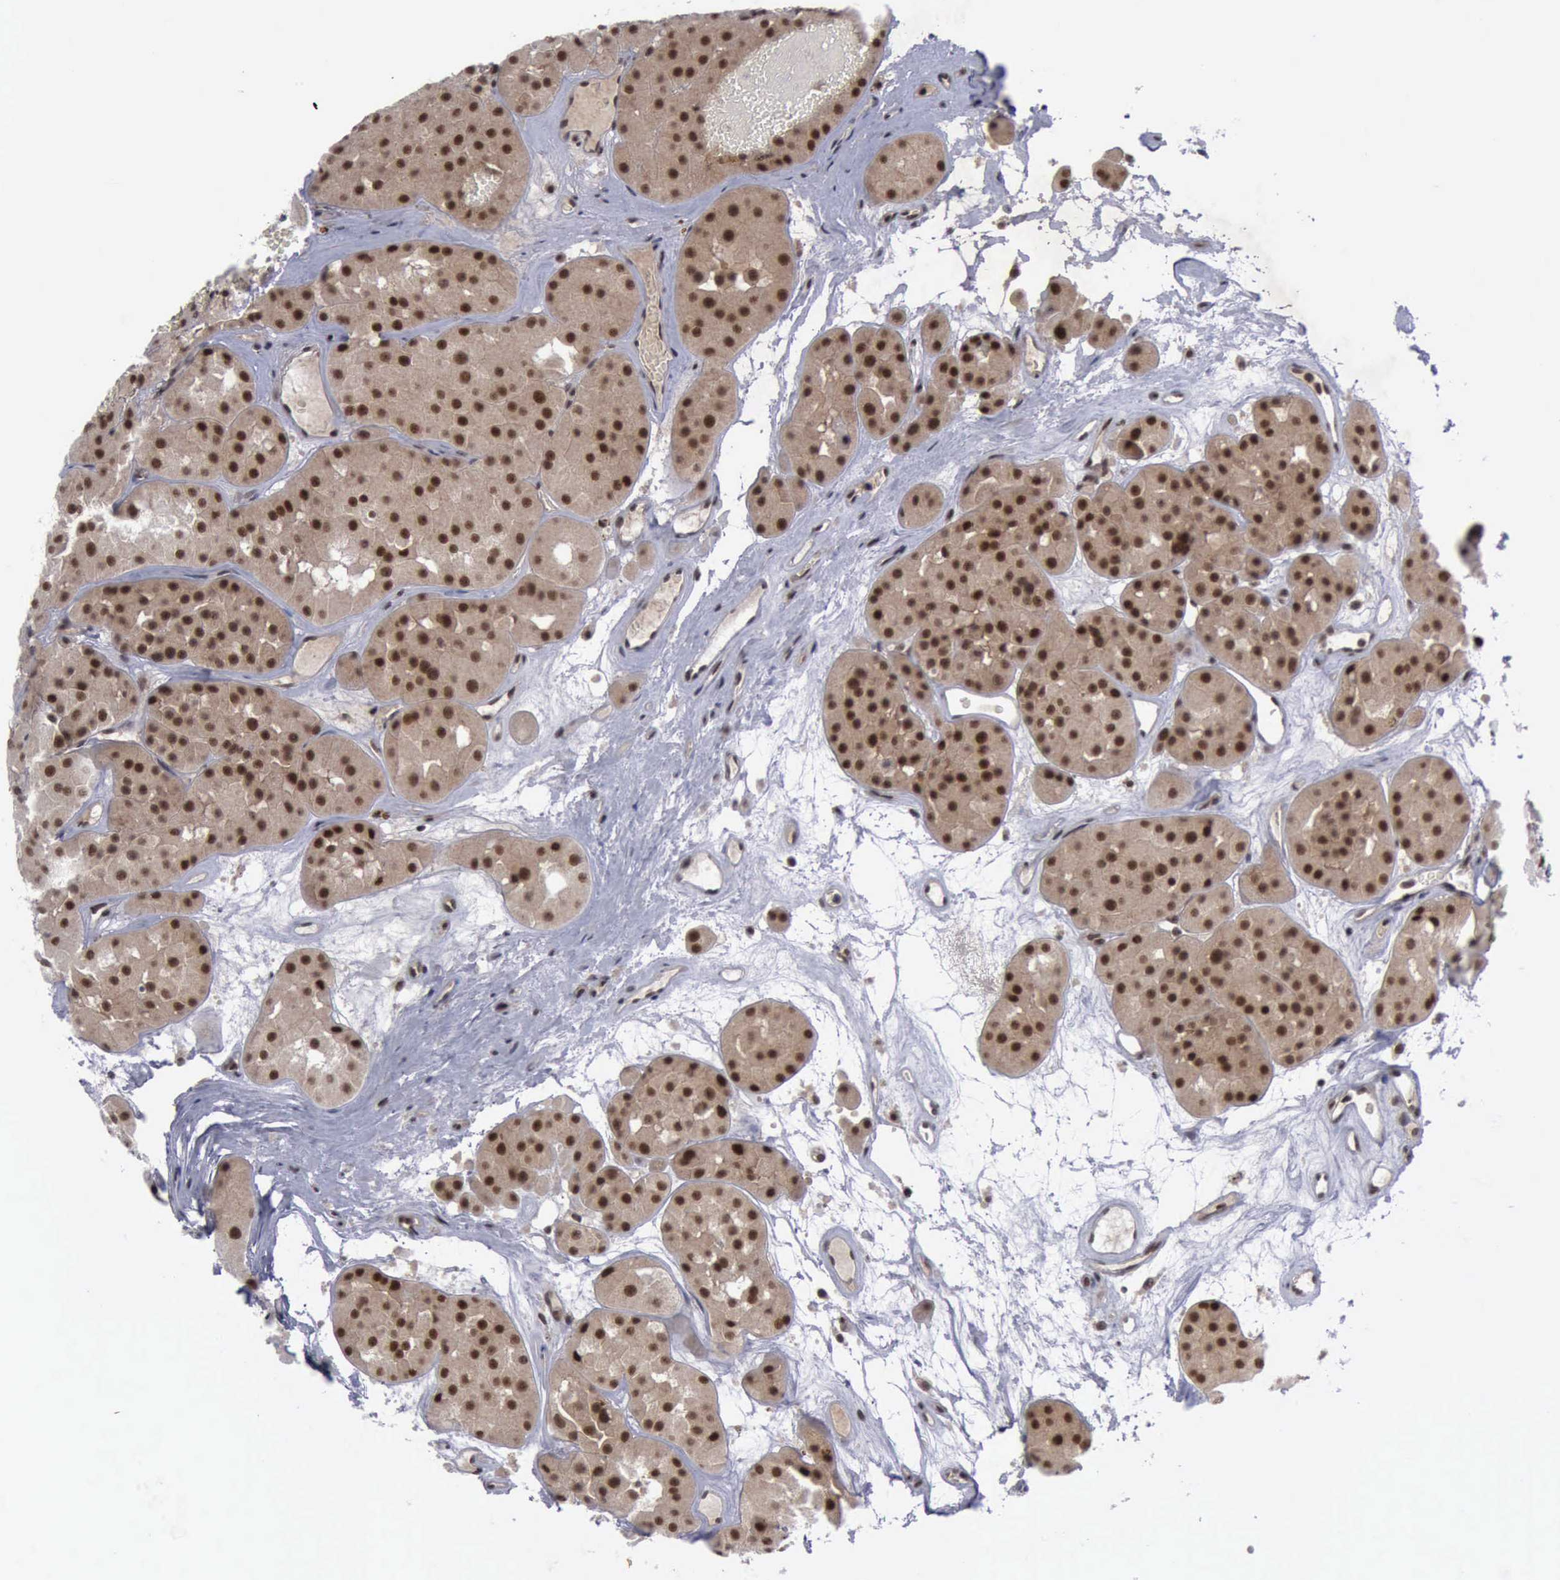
{"staining": {"intensity": "moderate", "quantity": ">75%", "location": "cytoplasmic/membranous,nuclear"}, "tissue": "renal cancer", "cell_type": "Tumor cells", "image_type": "cancer", "snomed": [{"axis": "morphology", "description": "Adenocarcinoma, uncertain malignant potential"}, {"axis": "topography", "description": "Kidney"}], "caption": "A medium amount of moderate cytoplasmic/membranous and nuclear staining is appreciated in about >75% of tumor cells in renal cancer tissue. (brown staining indicates protein expression, while blue staining denotes nuclei).", "gene": "ATM", "patient": {"sex": "male", "age": 63}}